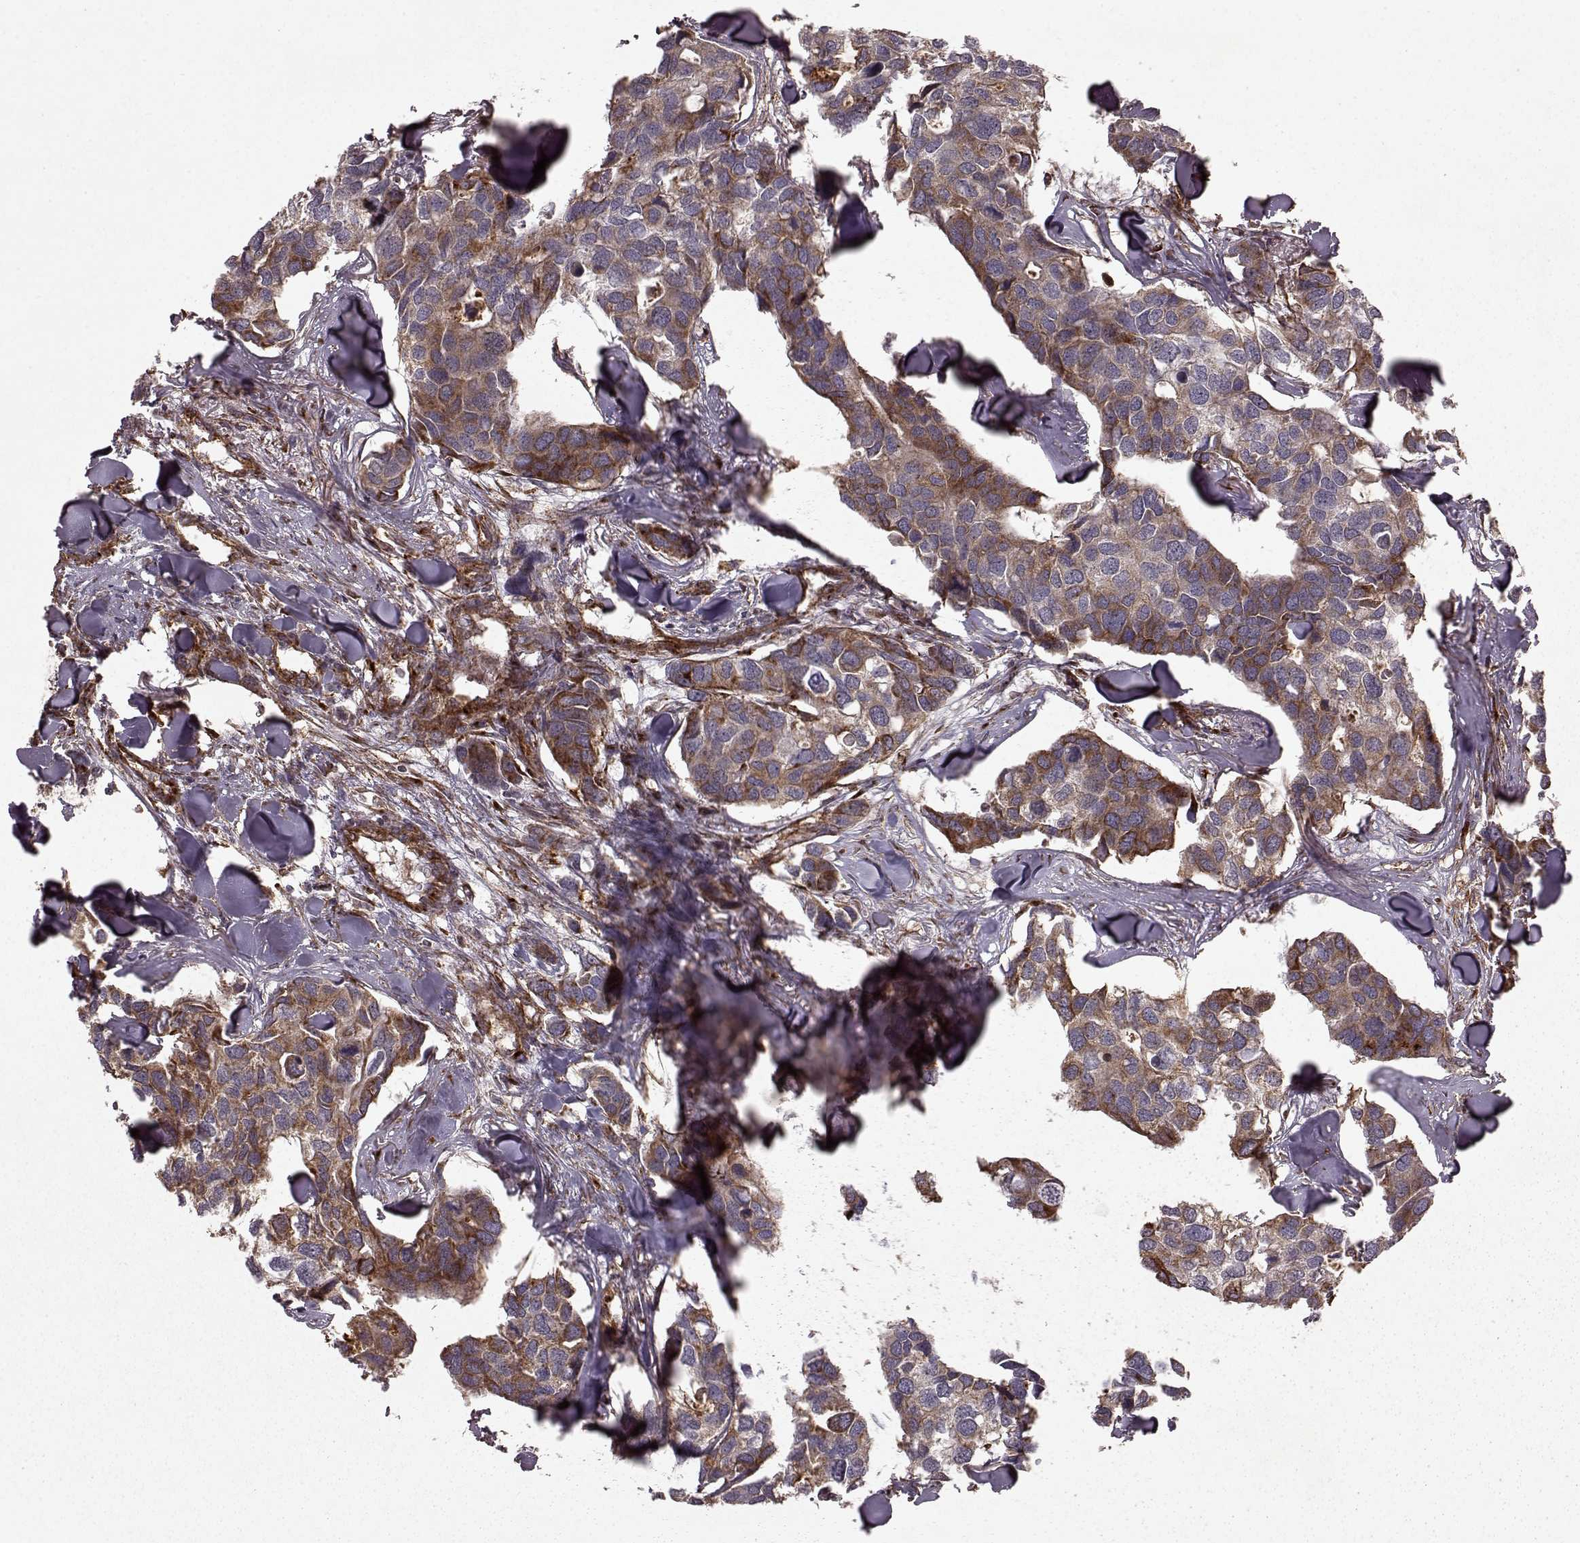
{"staining": {"intensity": "moderate", "quantity": "25%-75%", "location": "cytoplasmic/membranous"}, "tissue": "breast cancer", "cell_type": "Tumor cells", "image_type": "cancer", "snomed": [{"axis": "morphology", "description": "Duct carcinoma"}, {"axis": "topography", "description": "Breast"}], "caption": "Immunohistochemical staining of human breast invasive ductal carcinoma reveals medium levels of moderate cytoplasmic/membranous staining in approximately 25%-75% of tumor cells. The protein of interest is shown in brown color, while the nuclei are stained blue.", "gene": "FXN", "patient": {"sex": "female", "age": 83}}